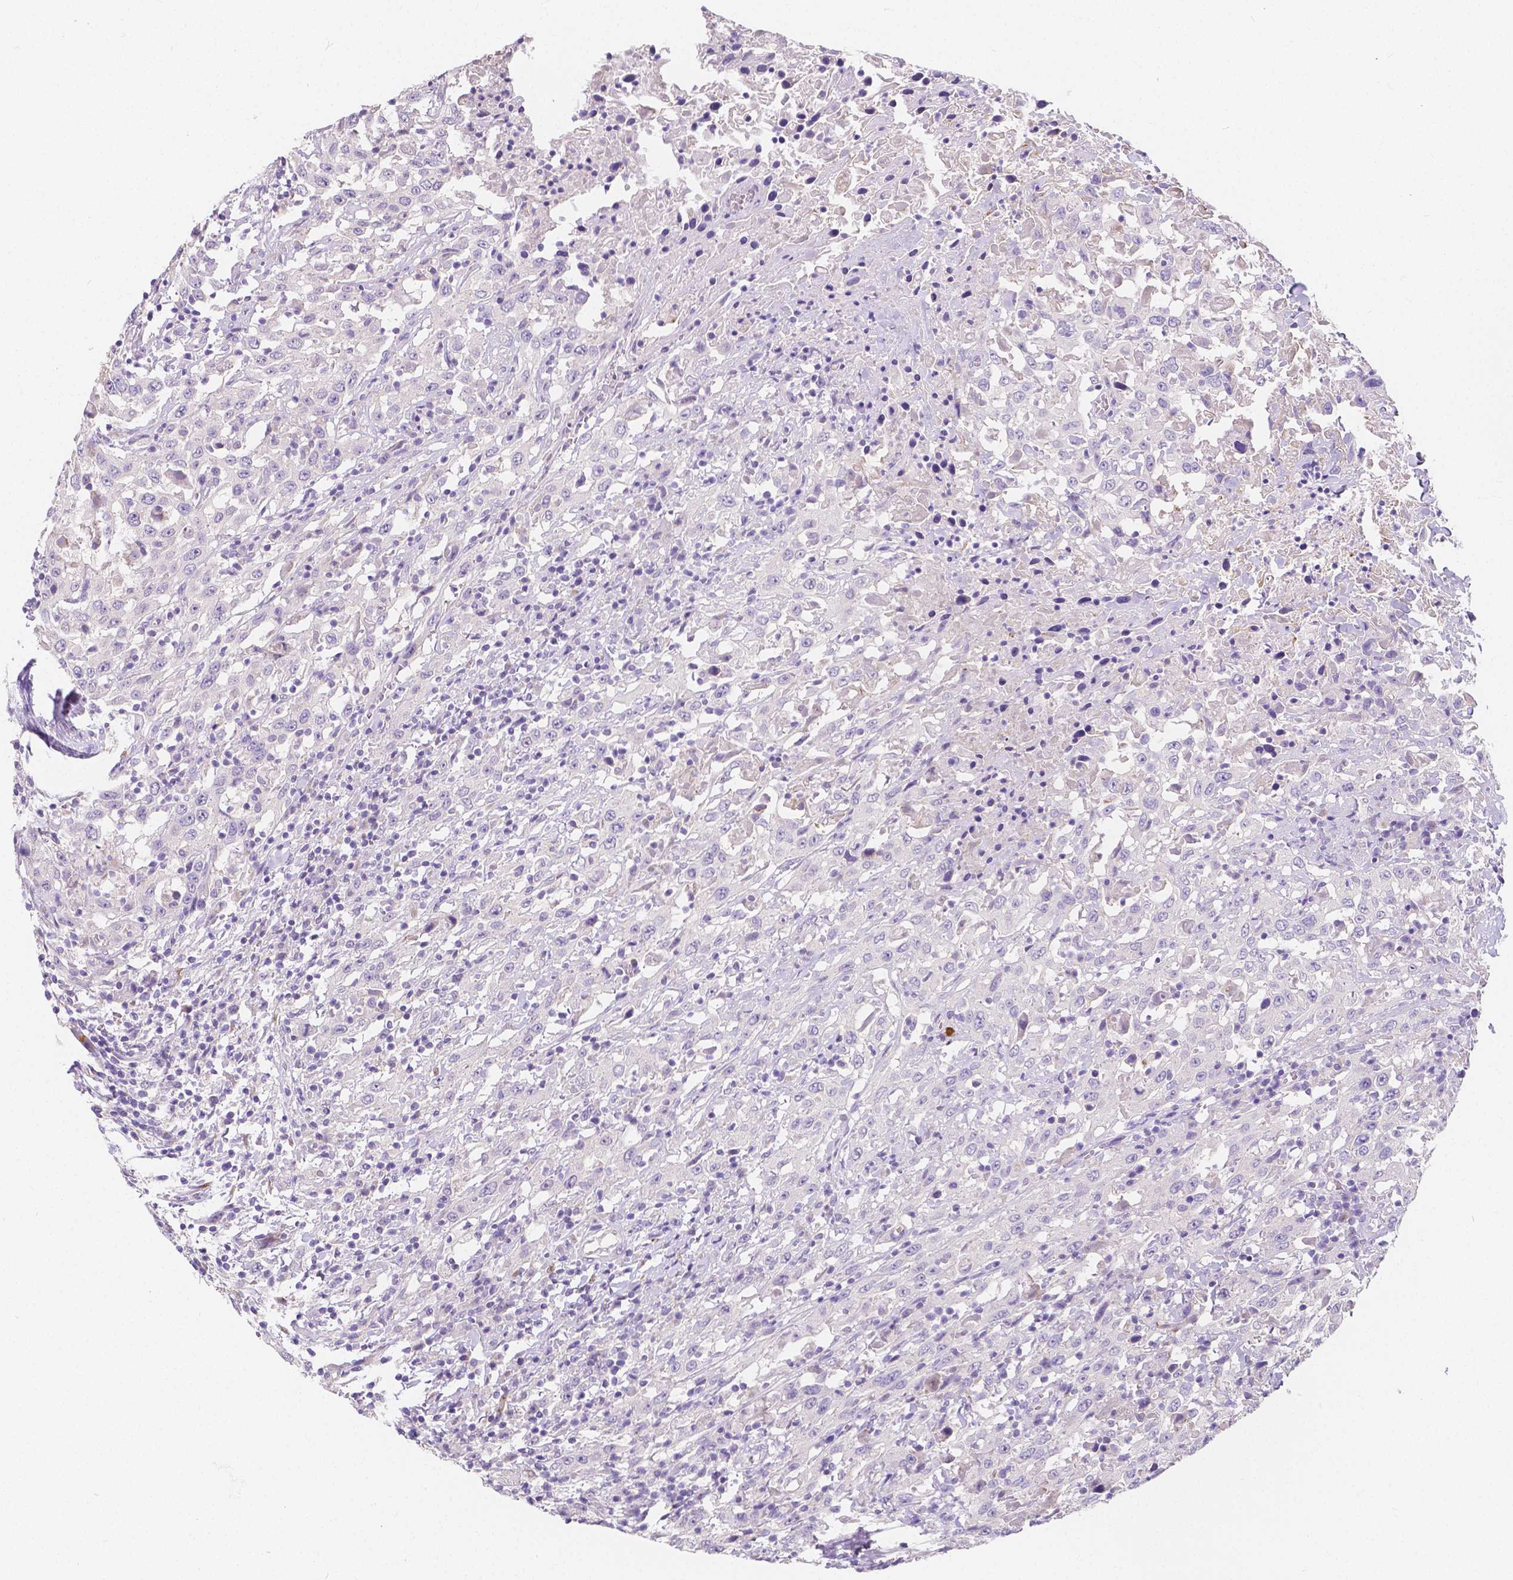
{"staining": {"intensity": "negative", "quantity": "none", "location": "none"}, "tissue": "urothelial cancer", "cell_type": "Tumor cells", "image_type": "cancer", "snomed": [{"axis": "morphology", "description": "Urothelial carcinoma, High grade"}, {"axis": "topography", "description": "Urinary bladder"}], "caption": "Tumor cells show no significant positivity in urothelial cancer.", "gene": "RNF186", "patient": {"sex": "male", "age": 61}}